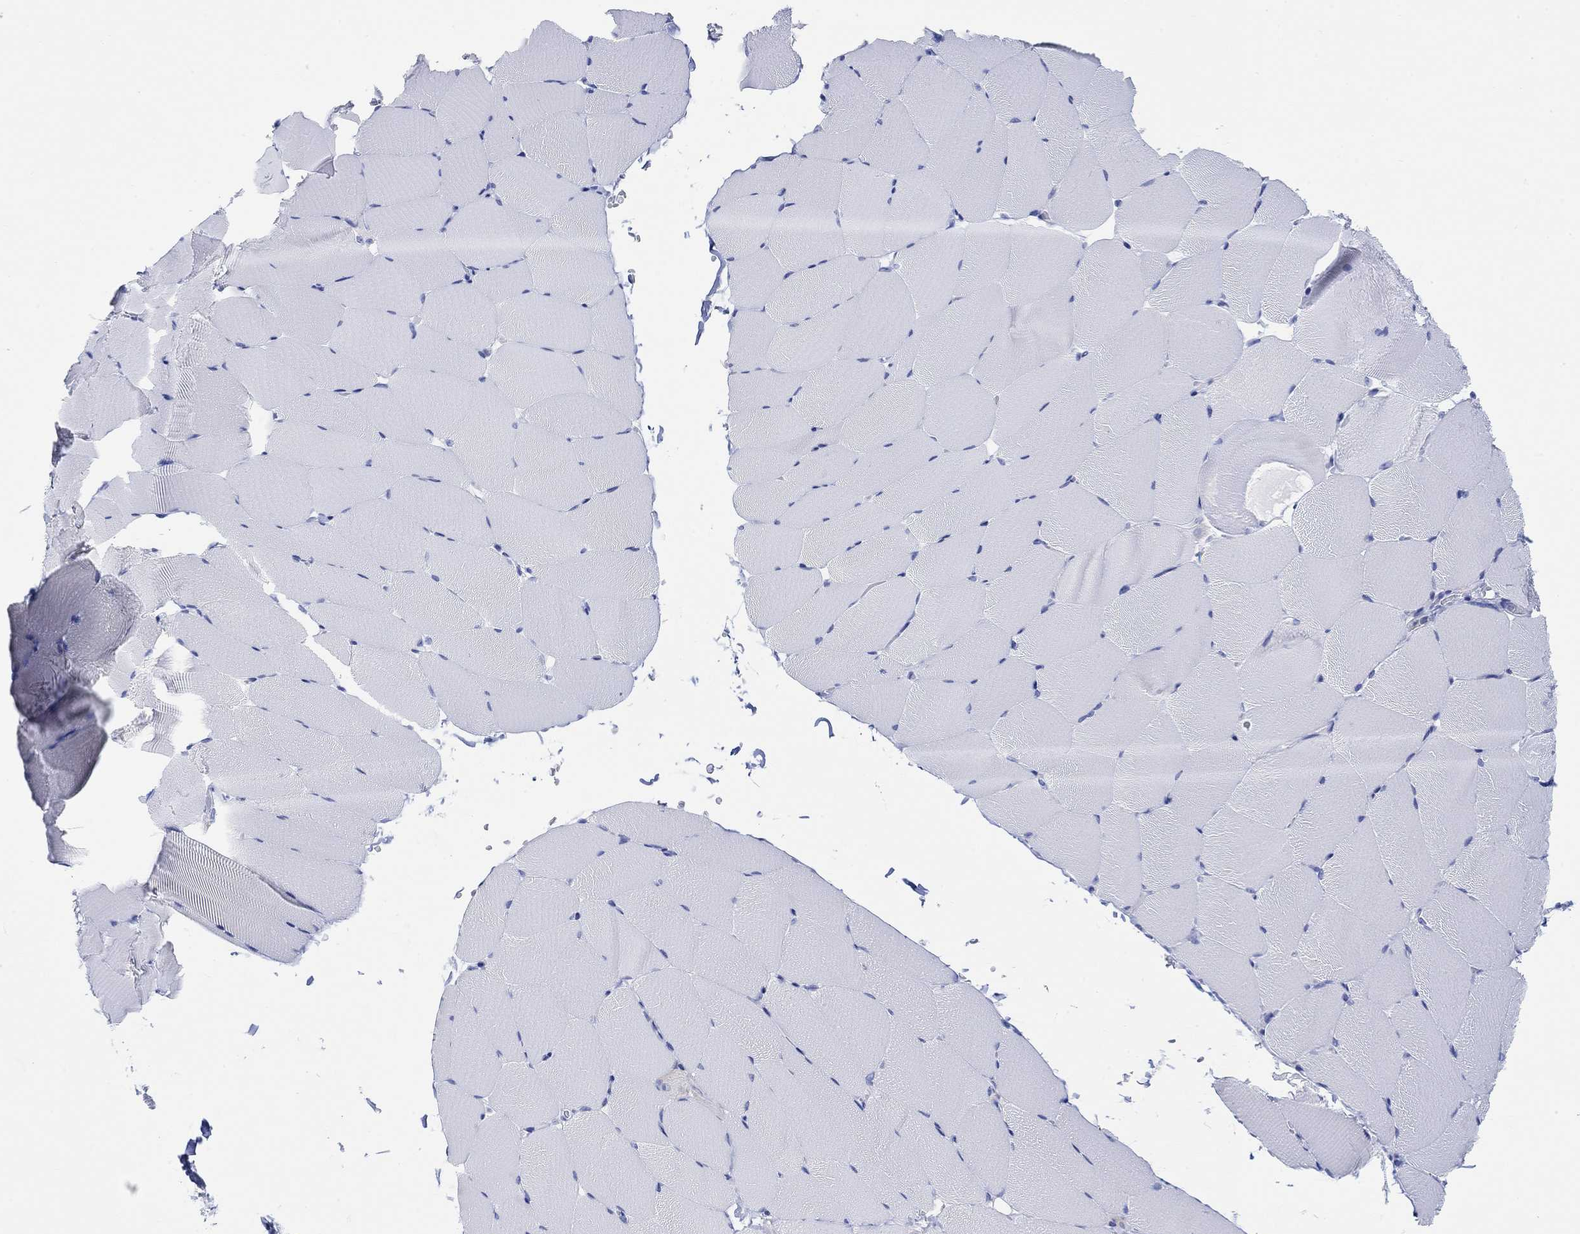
{"staining": {"intensity": "negative", "quantity": "none", "location": "none"}, "tissue": "skeletal muscle", "cell_type": "Myocytes", "image_type": "normal", "snomed": [{"axis": "morphology", "description": "Normal tissue, NOS"}, {"axis": "topography", "description": "Skeletal muscle"}], "caption": "The image exhibits no significant expression in myocytes of skeletal muscle.", "gene": "REEP6", "patient": {"sex": "female", "age": 37}}